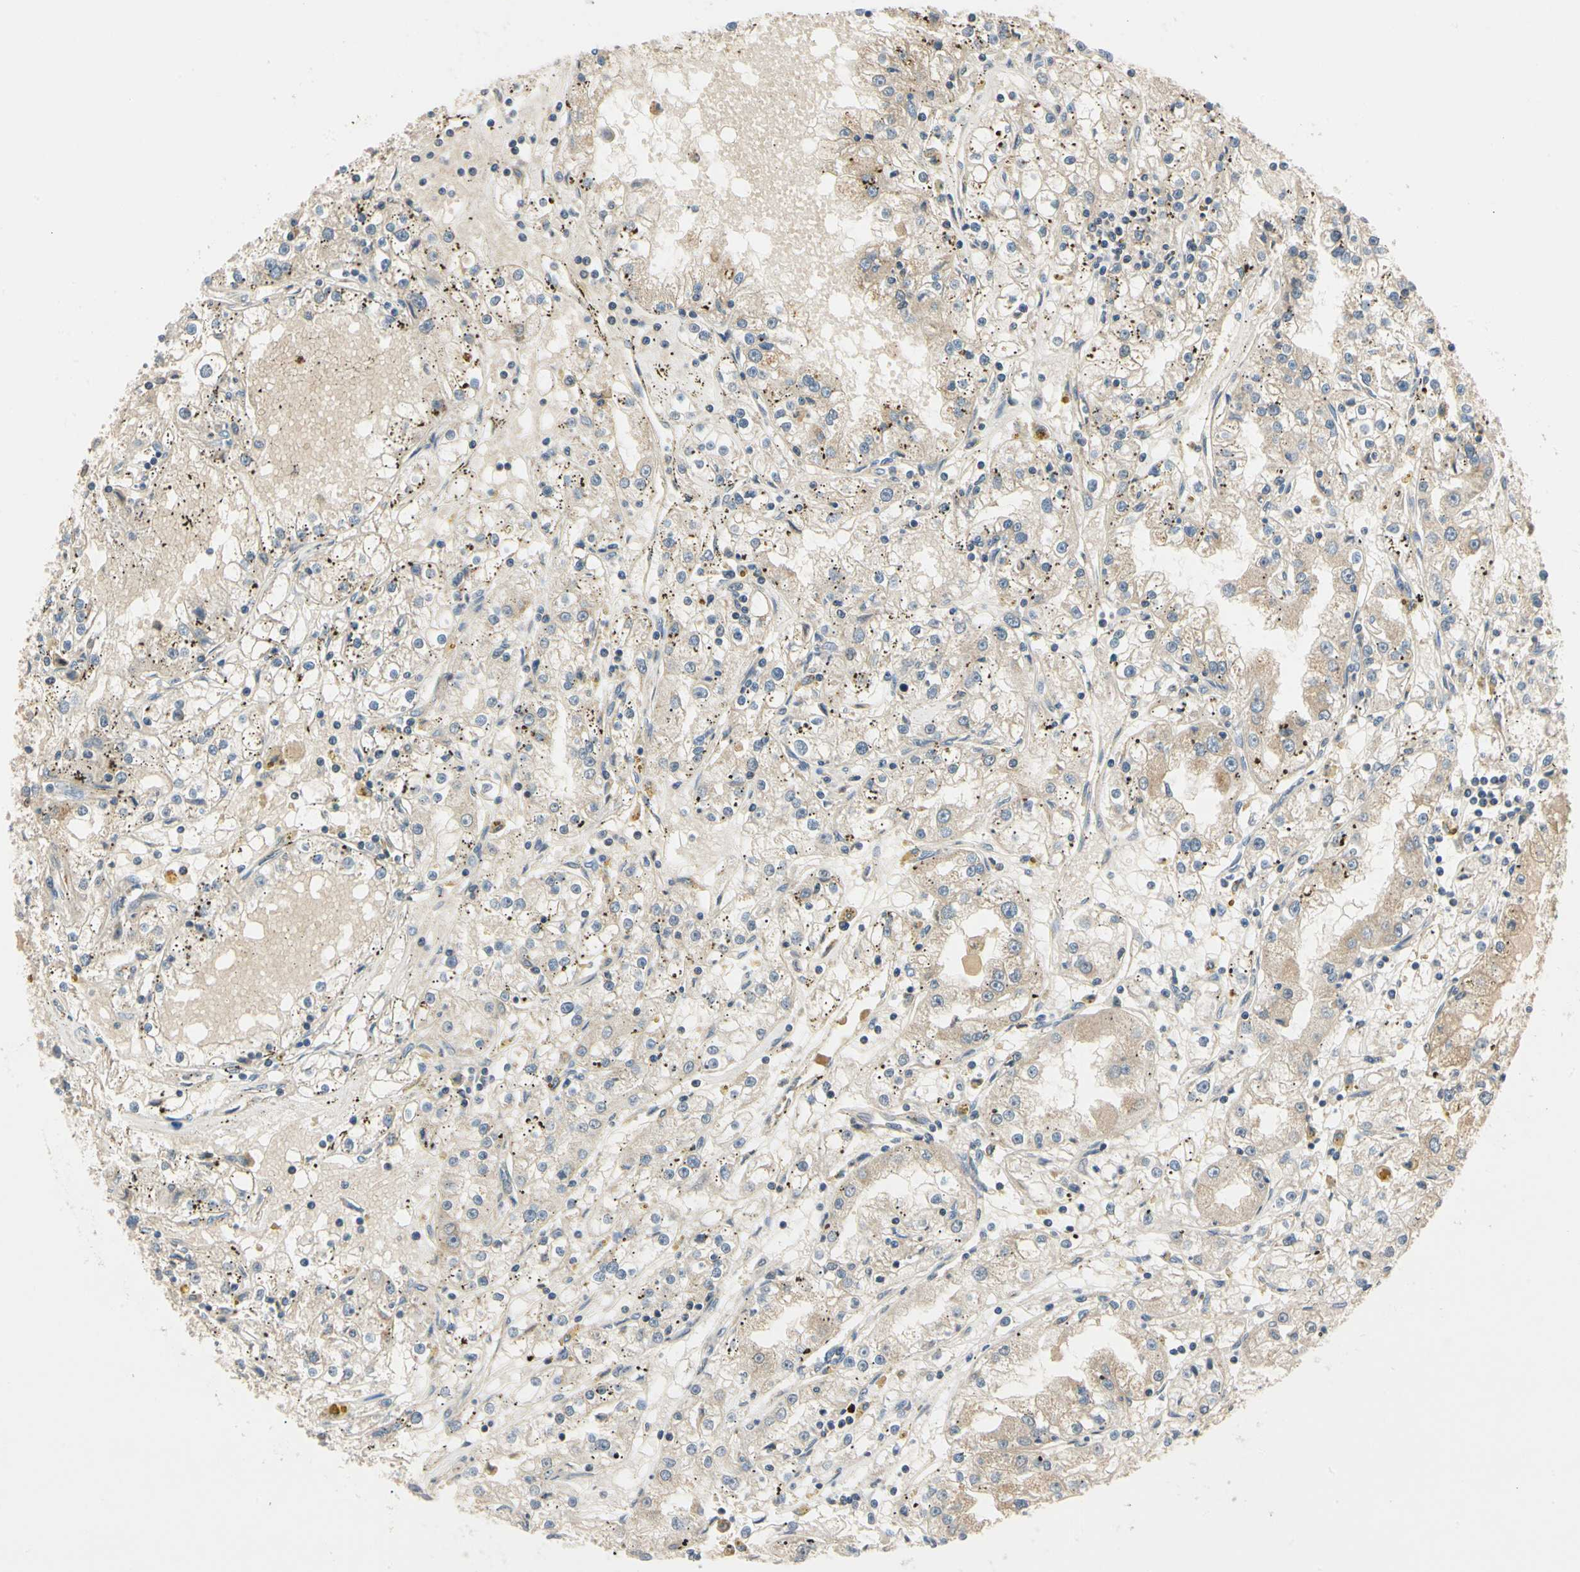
{"staining": {"intensity": "negative", "quantity": "none", "location": "none"}, "tissue": "renal cancer", "cell_type": "Tumor cells", "image_type": "cancer", "snomed": [{"axis": "morphology", "description": "Adenocarcinoma, NOS"}, {"axis": "topography", "description": "Kidney"}], "caption": "IHC micrograph of neoplastic tissue: adenocarcinoma (renal) stained with DAB (3,3'-diaminobenzidine) demonstrates no significant protein positivity in tumor cells. Brightfield microscopy of IHC stained with DAB (3,3'-diaminobenzidine) (brown) and hematoxylin (blue), captured at high magnification.", "gene": "RIOX2", "patient": {"sex": "male", "age": 56}}